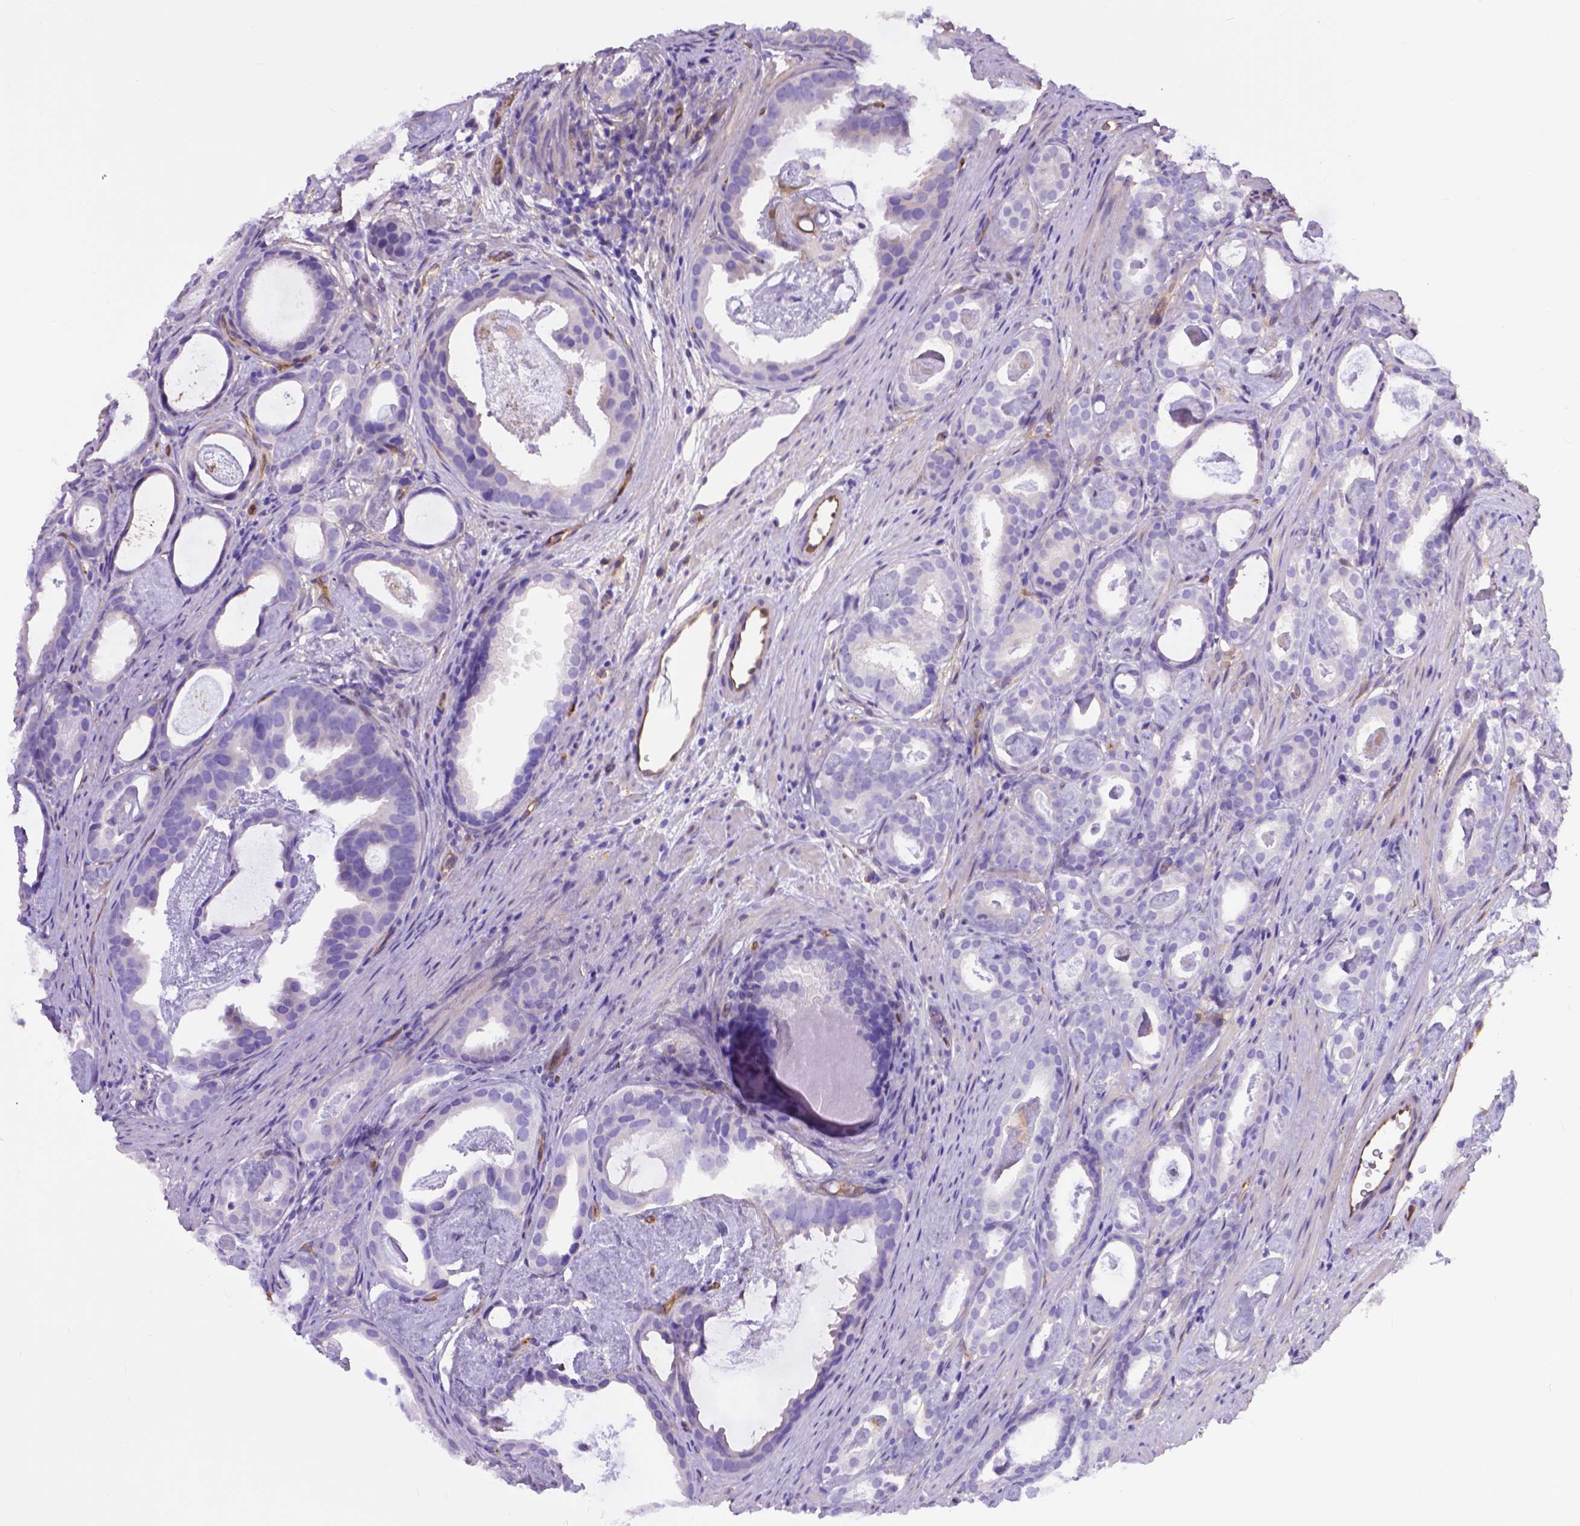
{"staining": {"intensity": "negative", "quantity": "none", "location": "none"}, "tissue": "prostate cancer", "cell_type": "Tumor cells", "image_type": "cancer", "snomed": [{"axis": "morphology", "description": "Adenocarcinoma, Low grade"}, {"axis": "topography", "description": "Prostate and seminal vesicle, NOS"}], "caption": "The photomicrograph demonstrates no significant positivity in tumor cells of prostate cancer. (Brightfield microscopy of DAB immunohistochemistry (IHC) at high magnification).", "gene": "CLIC4", "patient": {"sex": "male", "age": 71}}